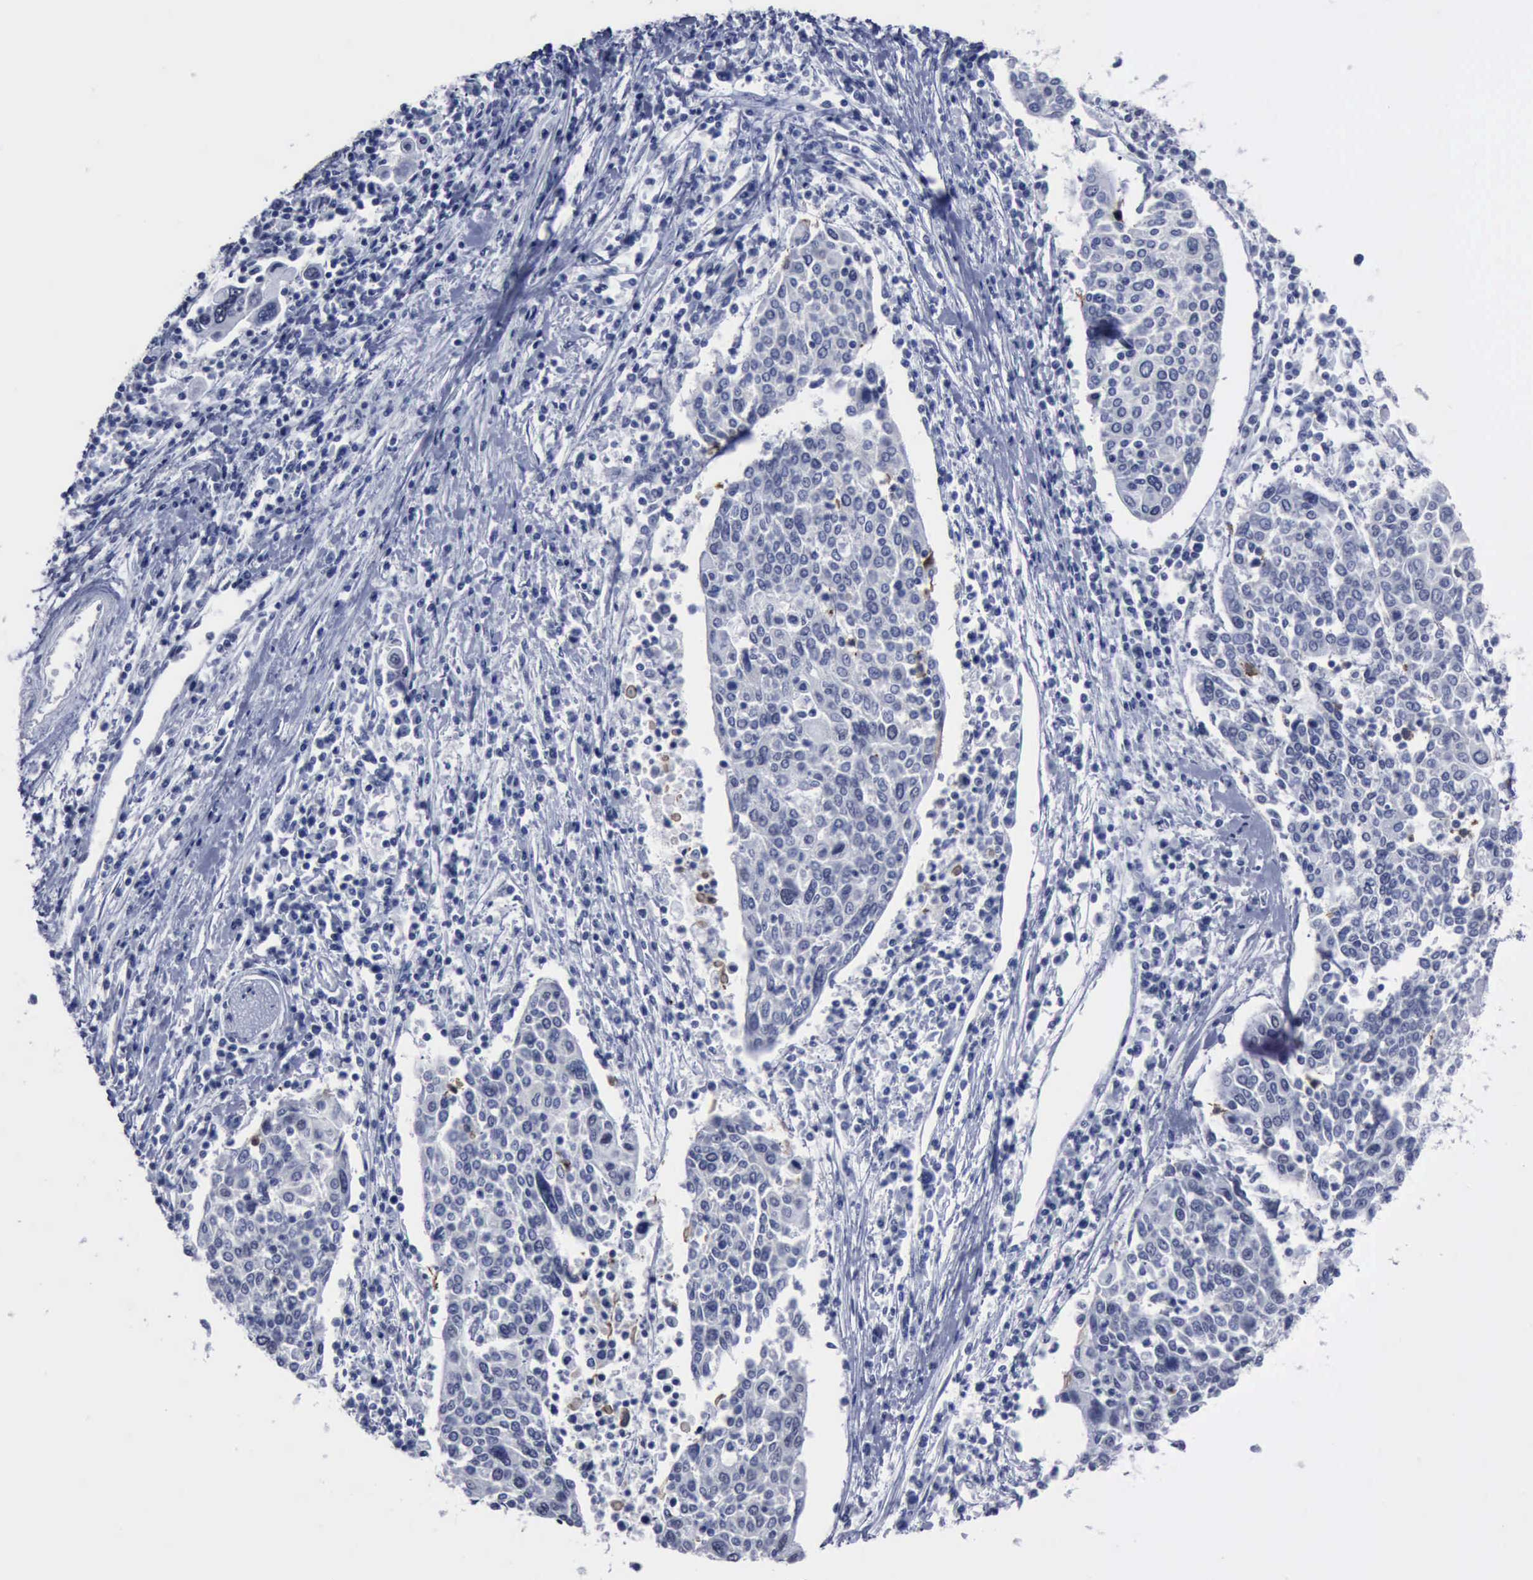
{"staining": {"intensity": "negative", "quantity": "none", "location": "none"}, "tissue": "cervical cancer", "cell_type": "Tumor cells", "image_type": "cancer", "snomed": [{"axis": "morphology", "description": "Squamous cell carcinoma, NOS"}, {"axis": "topography", "description": "Cervix"}], "caption": "This is an immunohistochemistry (IHC) photomicrograph of human cervical squamous cell carcinoma. There is no staining in tumor cells.", "gene": "BRD1", "patient": {"sex": "female", "age": 40}}